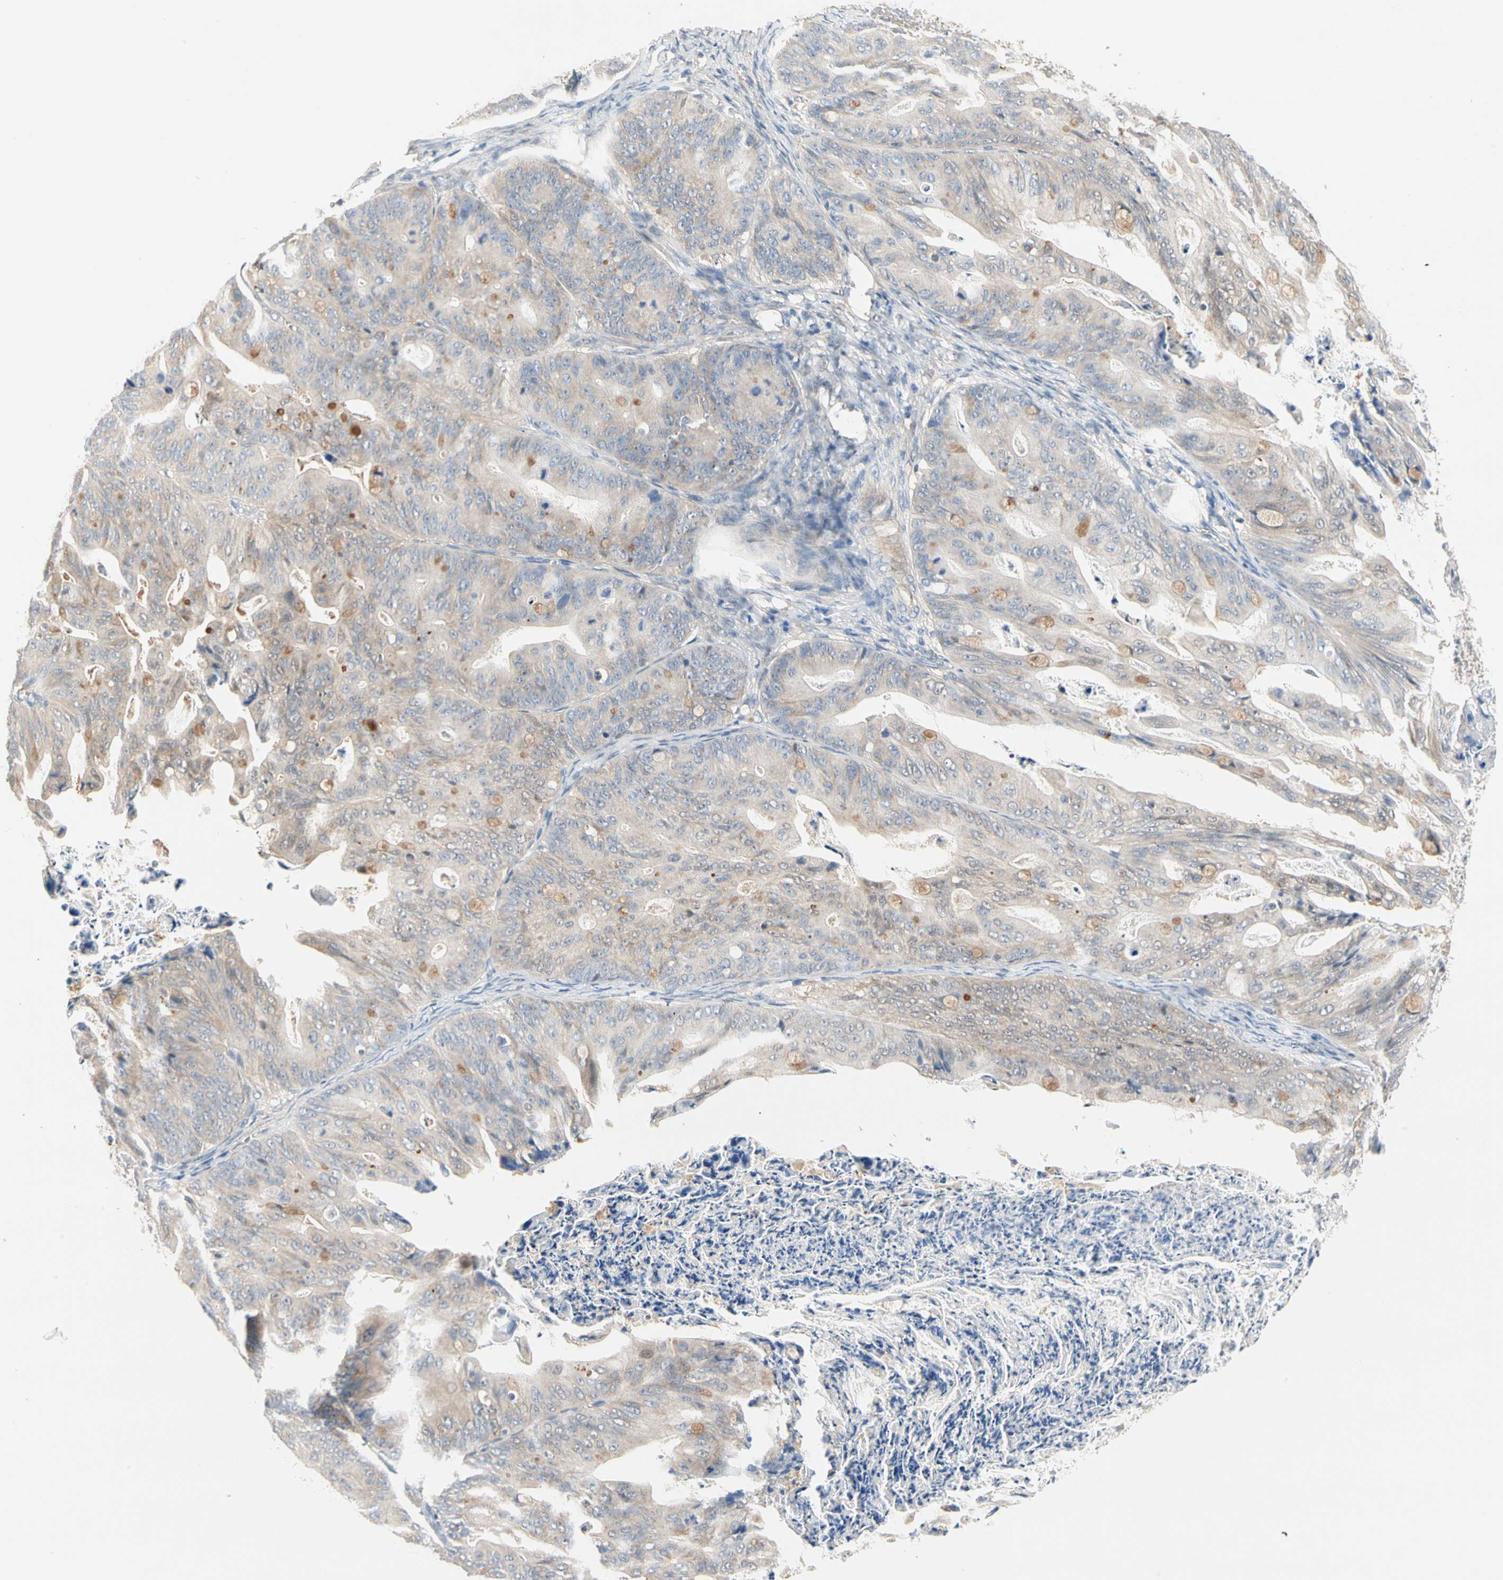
{"staining": {"intensity": "weak", "quantity": ">75%", "location": "cytoplasmic/membranous"}, "tissue": "ovarian cancer", "cell_type": "Tumor cells", "image_type": "cancer", "snomed": [{"axis": "morphology", "description": "Cystadenocarcinoma, mucinous, NOS"}, {"axis": "topography", "description": "Ovary"}], "caption": "This histopathology image shows ovarian mucinous cystadenocarcinoma stained with immunohistochemistry (IHC) to label a protein in brown. The cytoplasmic/membranous of tumor cells show weak positivity for the protein. Nuclei are counter-stained blue.", "gene": "MPI", "patient": {"sex": "female", "age": 37}}